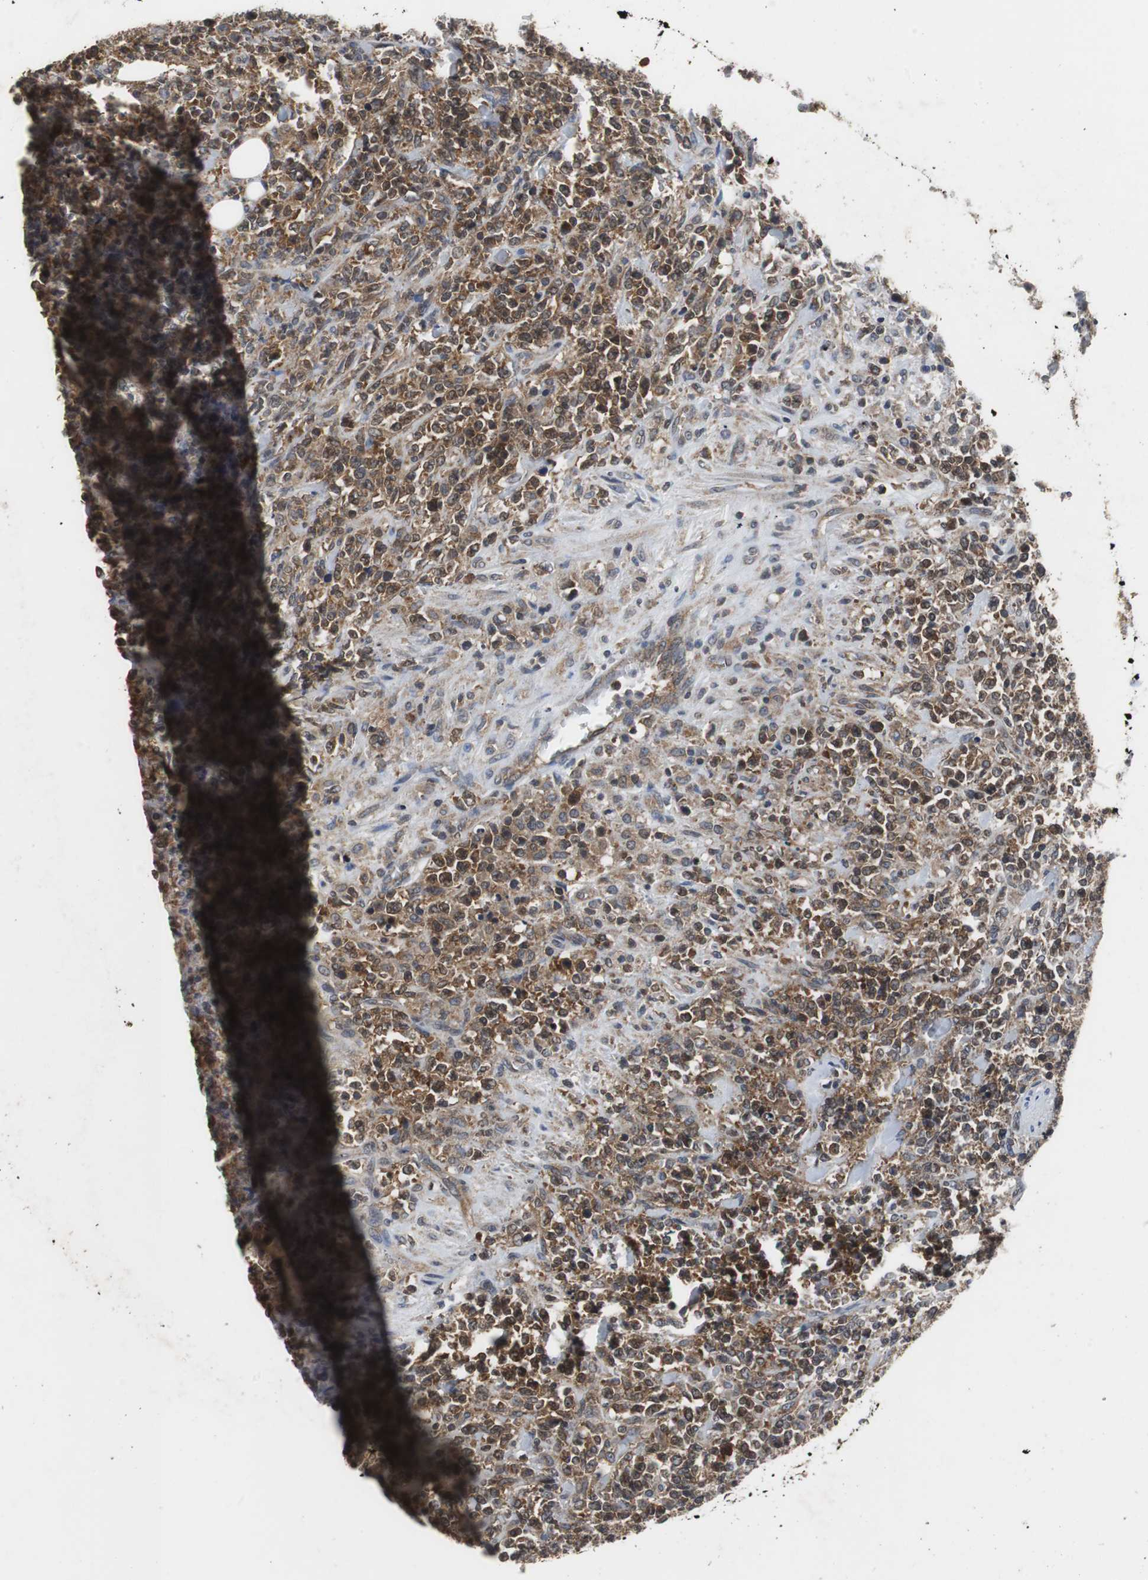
{"staining": {"intensity": "strong", "quantity": ">75%", "location": "cytoplasmic/membranous"}, "tissue": "lymphoma", "cell_type": "Tumor cells", "image_type": "cancer", "snomed": [{"axis": "morphology", "description": "Malignant lymphoma, non-Hodgkin's type, High grade"}, {"axis": "topography", "description": "Soft tissue"}], "caption": "Lymphoma tissue reveals strong cytoplasmic/membranous expression in approximately >75% of tumor cells, visualized by immunohistochemistry.", "gene": "VBP1", "patient": {"sex": "male", "age": 18}}